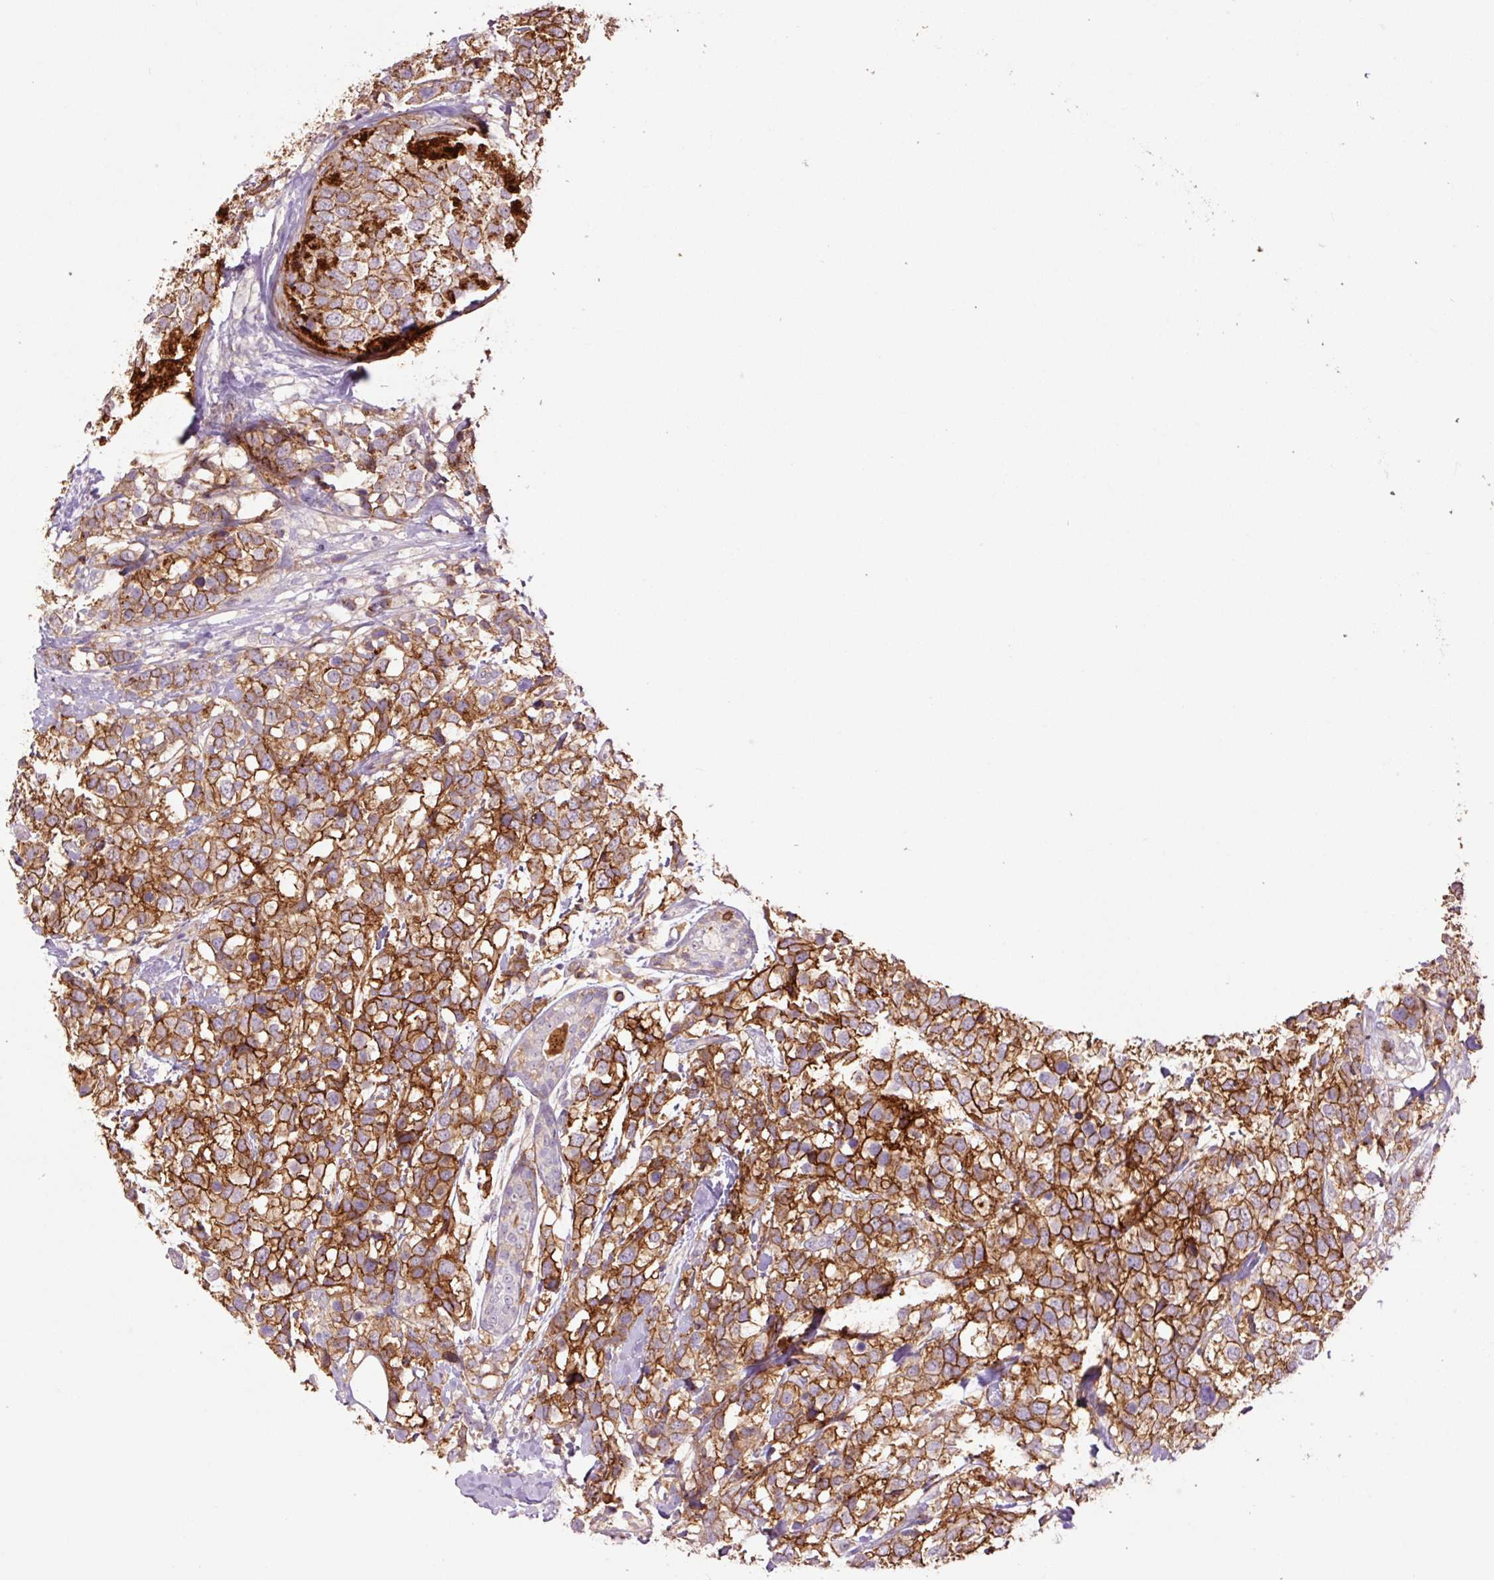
{"staining": {"intensity": "strong", "quantity": ">75%", "location": "cytoplasmic/membranous"}, "tissue": "breast cancer", "cell_type": "Tumor cells", "image_type": "cancer", "snomed": [{"axis": "morphology", "description": "Lobular carcinoma"}, {"axis": "topography", "description": "Breast"}], "caption": "Protein staining of breast cancer (lobular carcinoma) tissue shows strong cytoplasmic/membranous expression in approximately >75% of tumor cells.", "gene": "SLC1A4", "patient": {"sex": "female", "age": 59}}